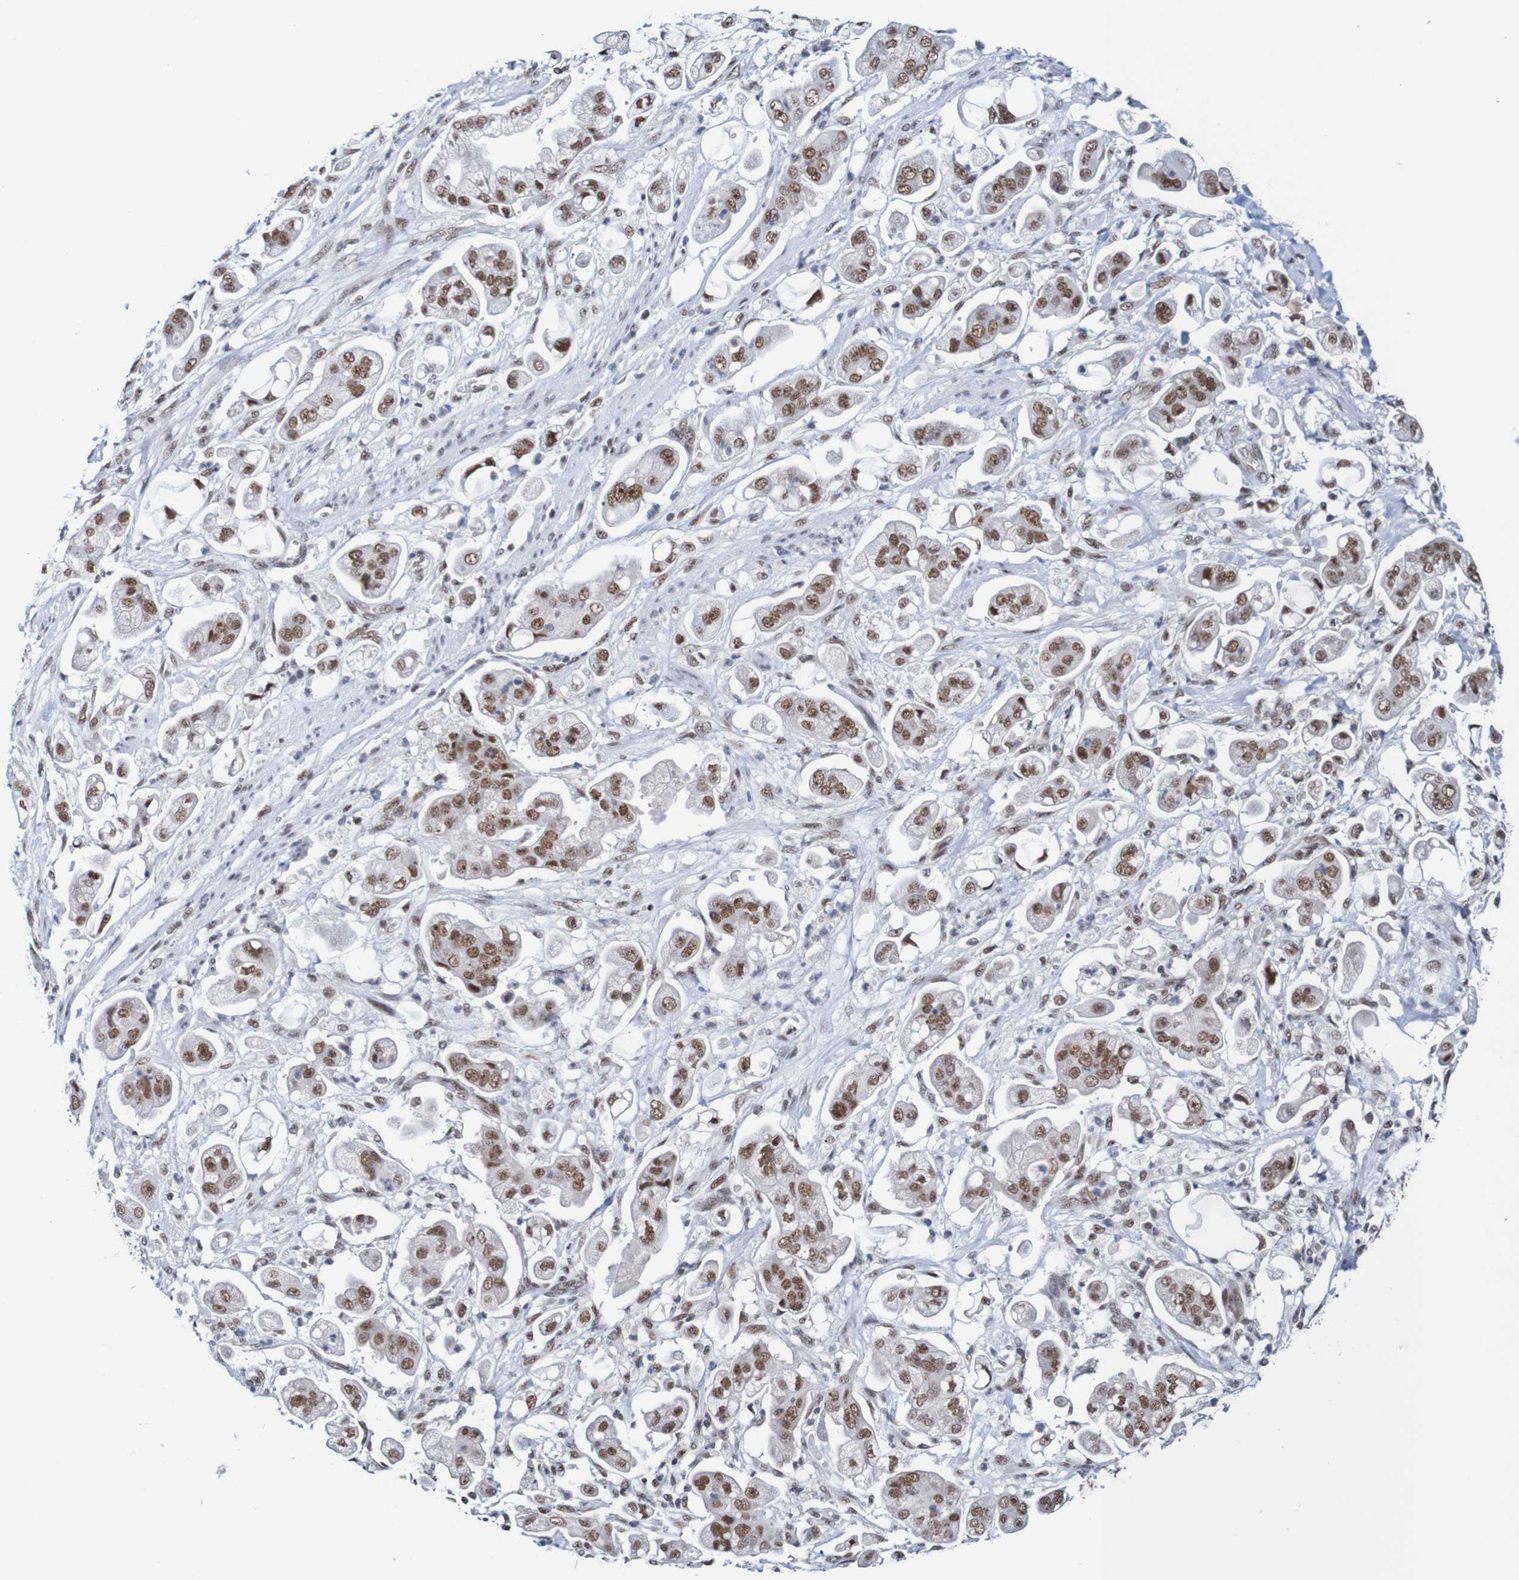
{"staining": {"intensity": "moderate", "quantity": ">75%", "location": "nuclear"}, "tissue": "stomach cancer", "cell_type": "Tumor cells", "image_type": "cancer", "snomed": [{"axis": "morphology", "description": "Adenocarcinoma, NOS"}, {"axis": "topography", "description": "Stomach"}], "caption": "Stomach cancer (adenocarcinoma) stained with a brown dye displays moderate nuclear positive positivity in about >75% of tumor cells.", "gene": "CDC5L", "patient": {"sex": "male", "age": 62}}